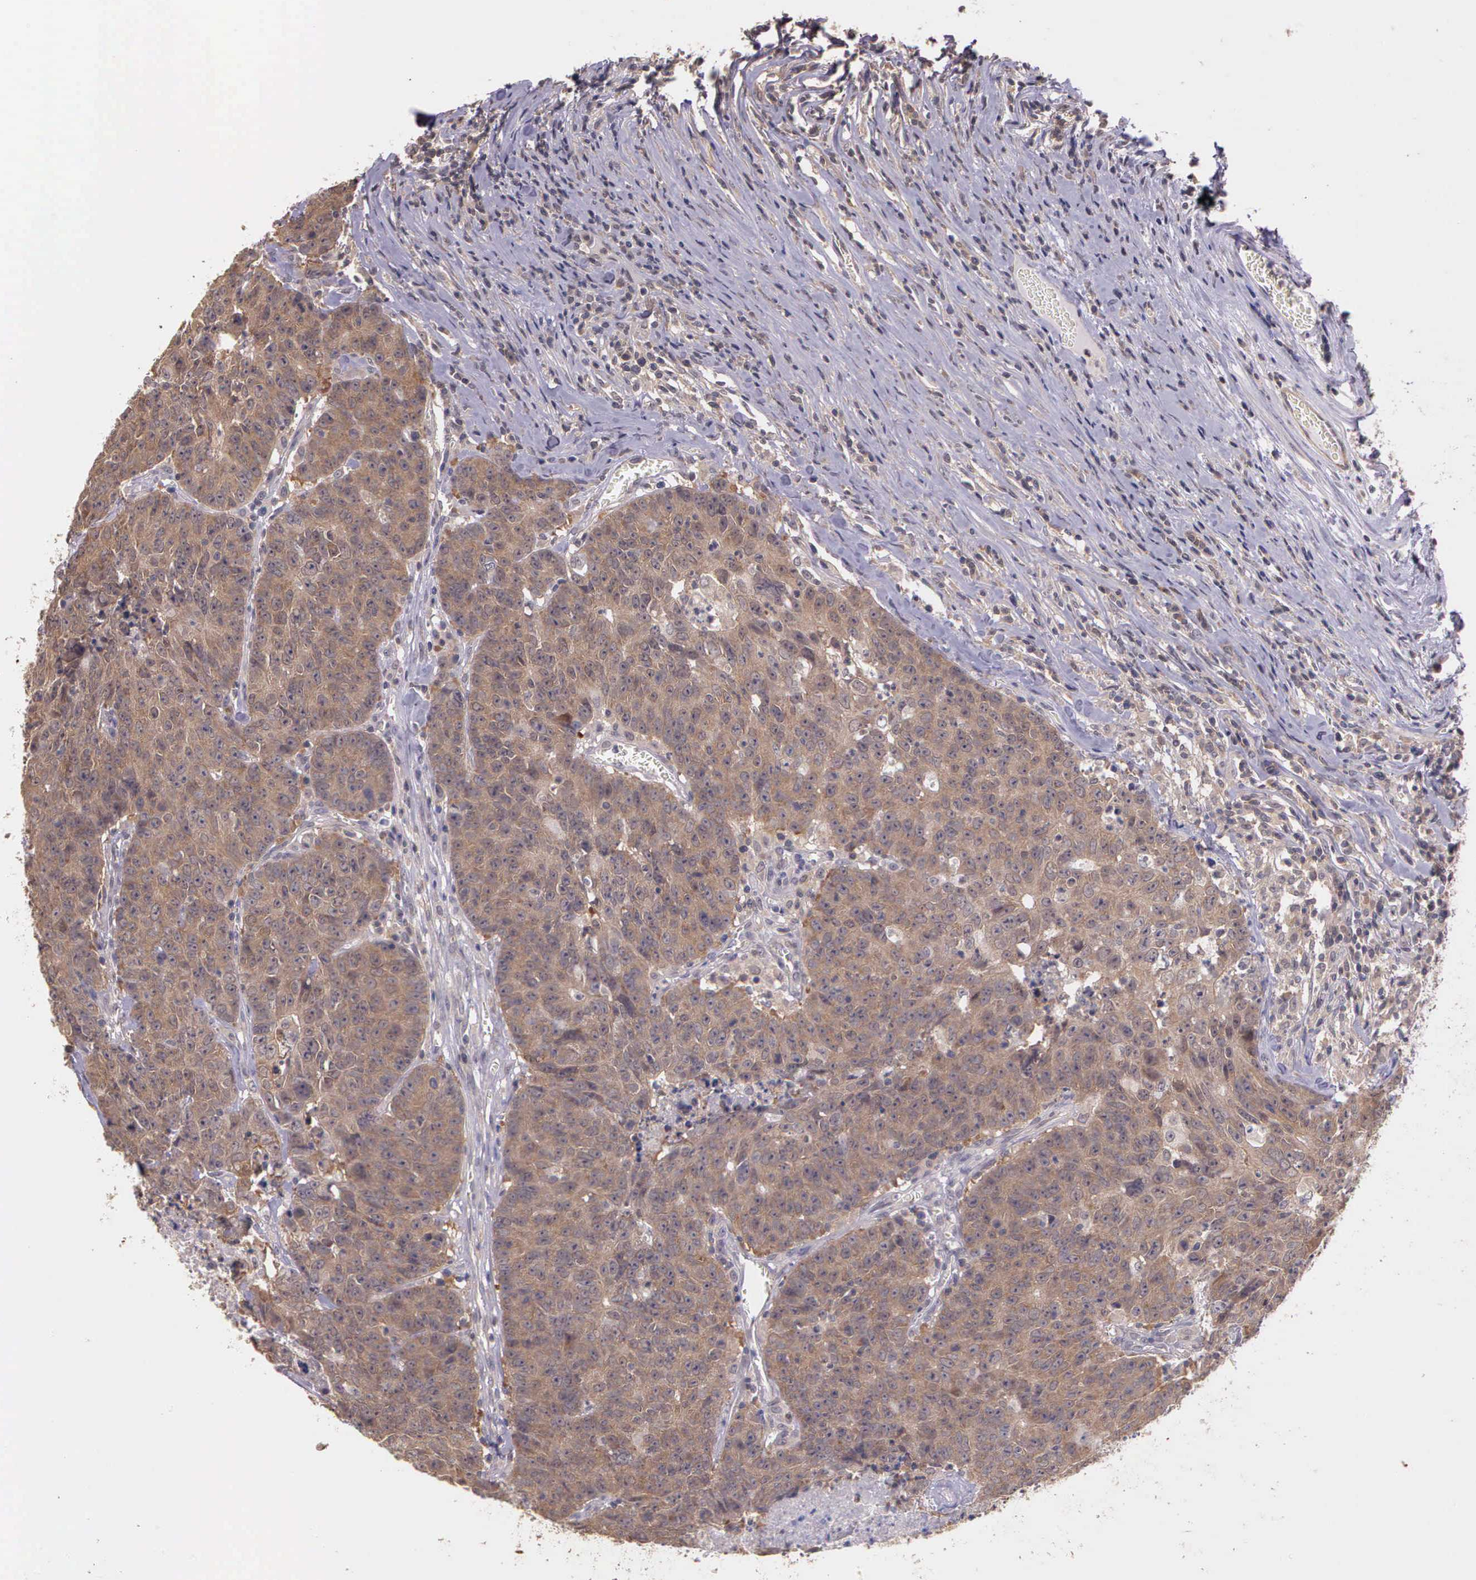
{"staining": {"intensity": "moderate", "quantity": ">75%", "location": "cytoplasmic/membranous"}, "tissue": "colorectal cancer", "cell_type": "Tumor cells", "image_type": "cancer", "snomed": [{"axis": "morphology", "description": "Adenocarcinoma, NOS"}, {"axis": "topography", "description": "Colon"}], "caption": "This is an image of immunohistochemistry staining of colorectal cancer (adenocarcinoma), which shows moderate expression in the cytoplasmic/membranous of tumor cells.", "gene": "IGBP1", "patient": {"sex": "female", "age": 53}}